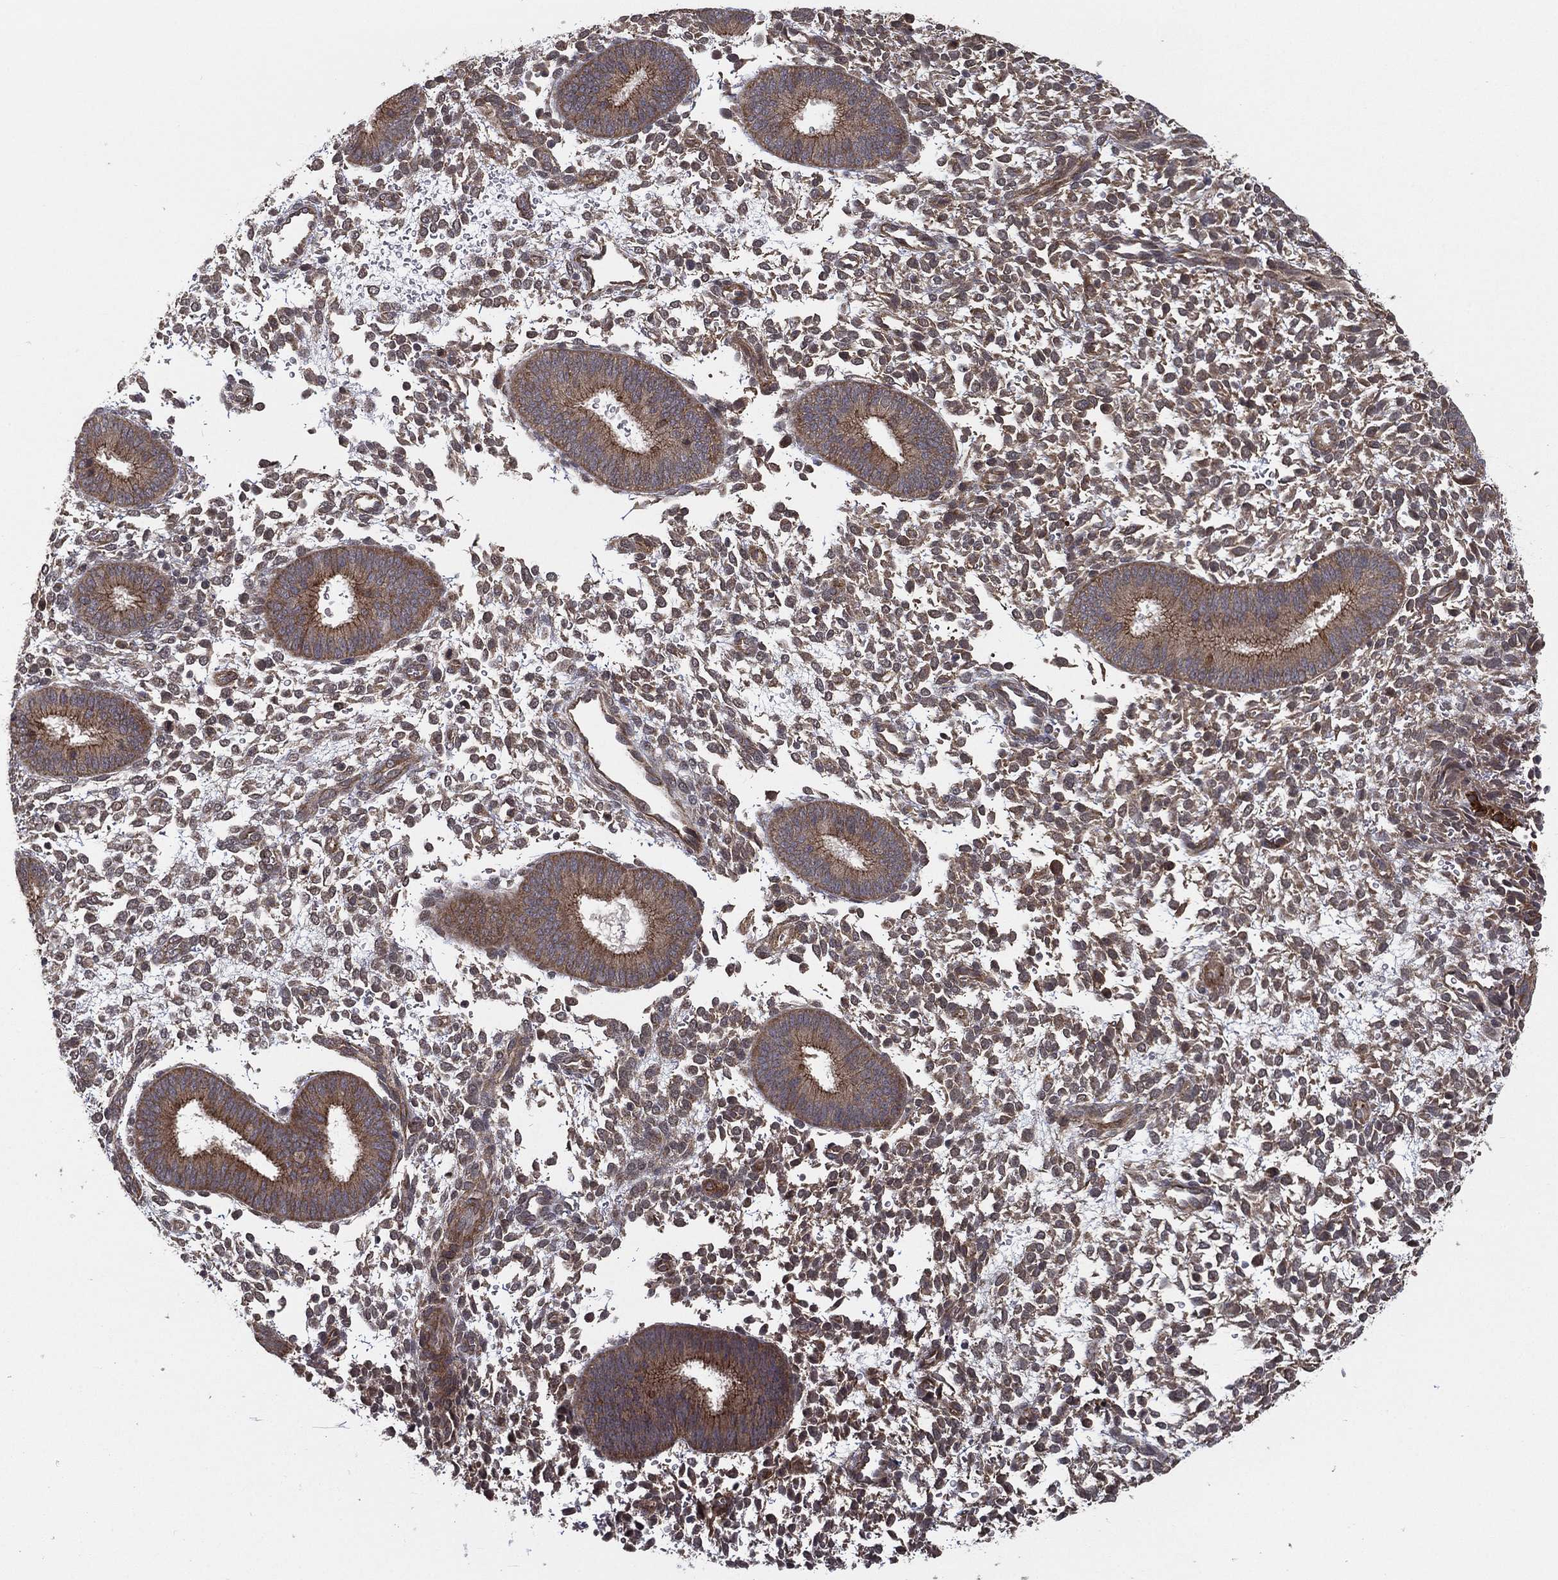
{"staining": {"intensity": "weak", "quantity": "<25%", "location": "cytoplasmic/membranous"}, "tissue": "endometrium", "cell_type": "Cells in endometrial stroma", "image_type": "normal", "snomed": [{"axis": "morphology", "description": "Normal tissue, NOS"}, {"axis": "topography", "description": "Endometrium"}], "caption": "Immunohistochemistry histopathology image of normal endometrium stained for a protein (brown), which reveals no staining in cells in endometrial stroma.", "gene": "UACA", "patient": {"sex": "female", "age": 39}}